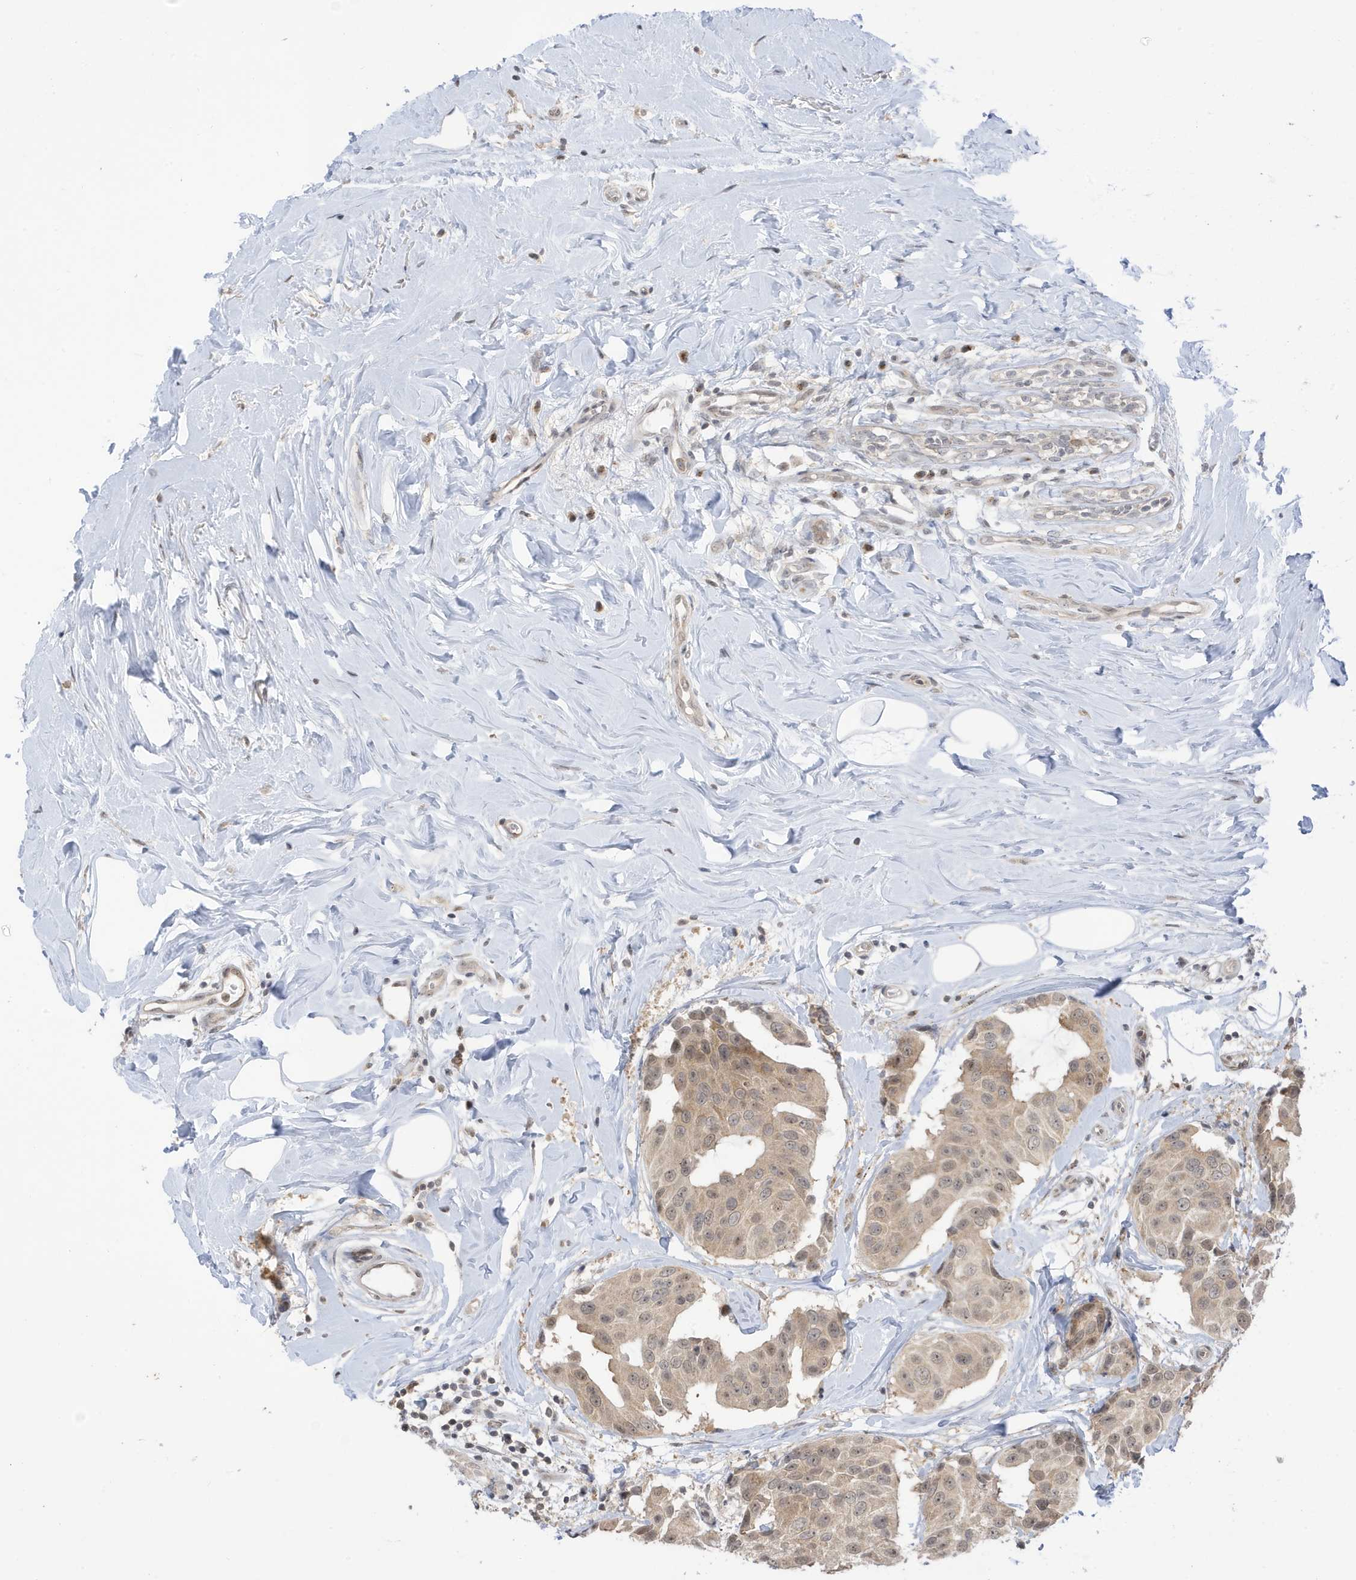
{"staining": {"intensity": "moderate", "quantity": ">75%", "location": "cytoplasmic/membranous,nuclear"}, "tissue": "breast cancer", "cell_type": "Tumor cells", "image_type": "cancer", "snomed": [{"axis": "morphology", "description": "Normal tissue, NOS"}, {"axis": "morphology", "description": "Duct carcinoma"}, {"axis": "topography", "description": "Breast"}], "caption": "The image demonstrates a brown stain indicating the presence of a protein in the cytoplasmic/membranous and nuclear of tumor cells in breast cancer (invasive ductal carcinoma). The protein of interest is shown in brown color, while the nuclei are stained blue.", "gene": "TAB3", "patient": {"sex": "female", "age": 39}}